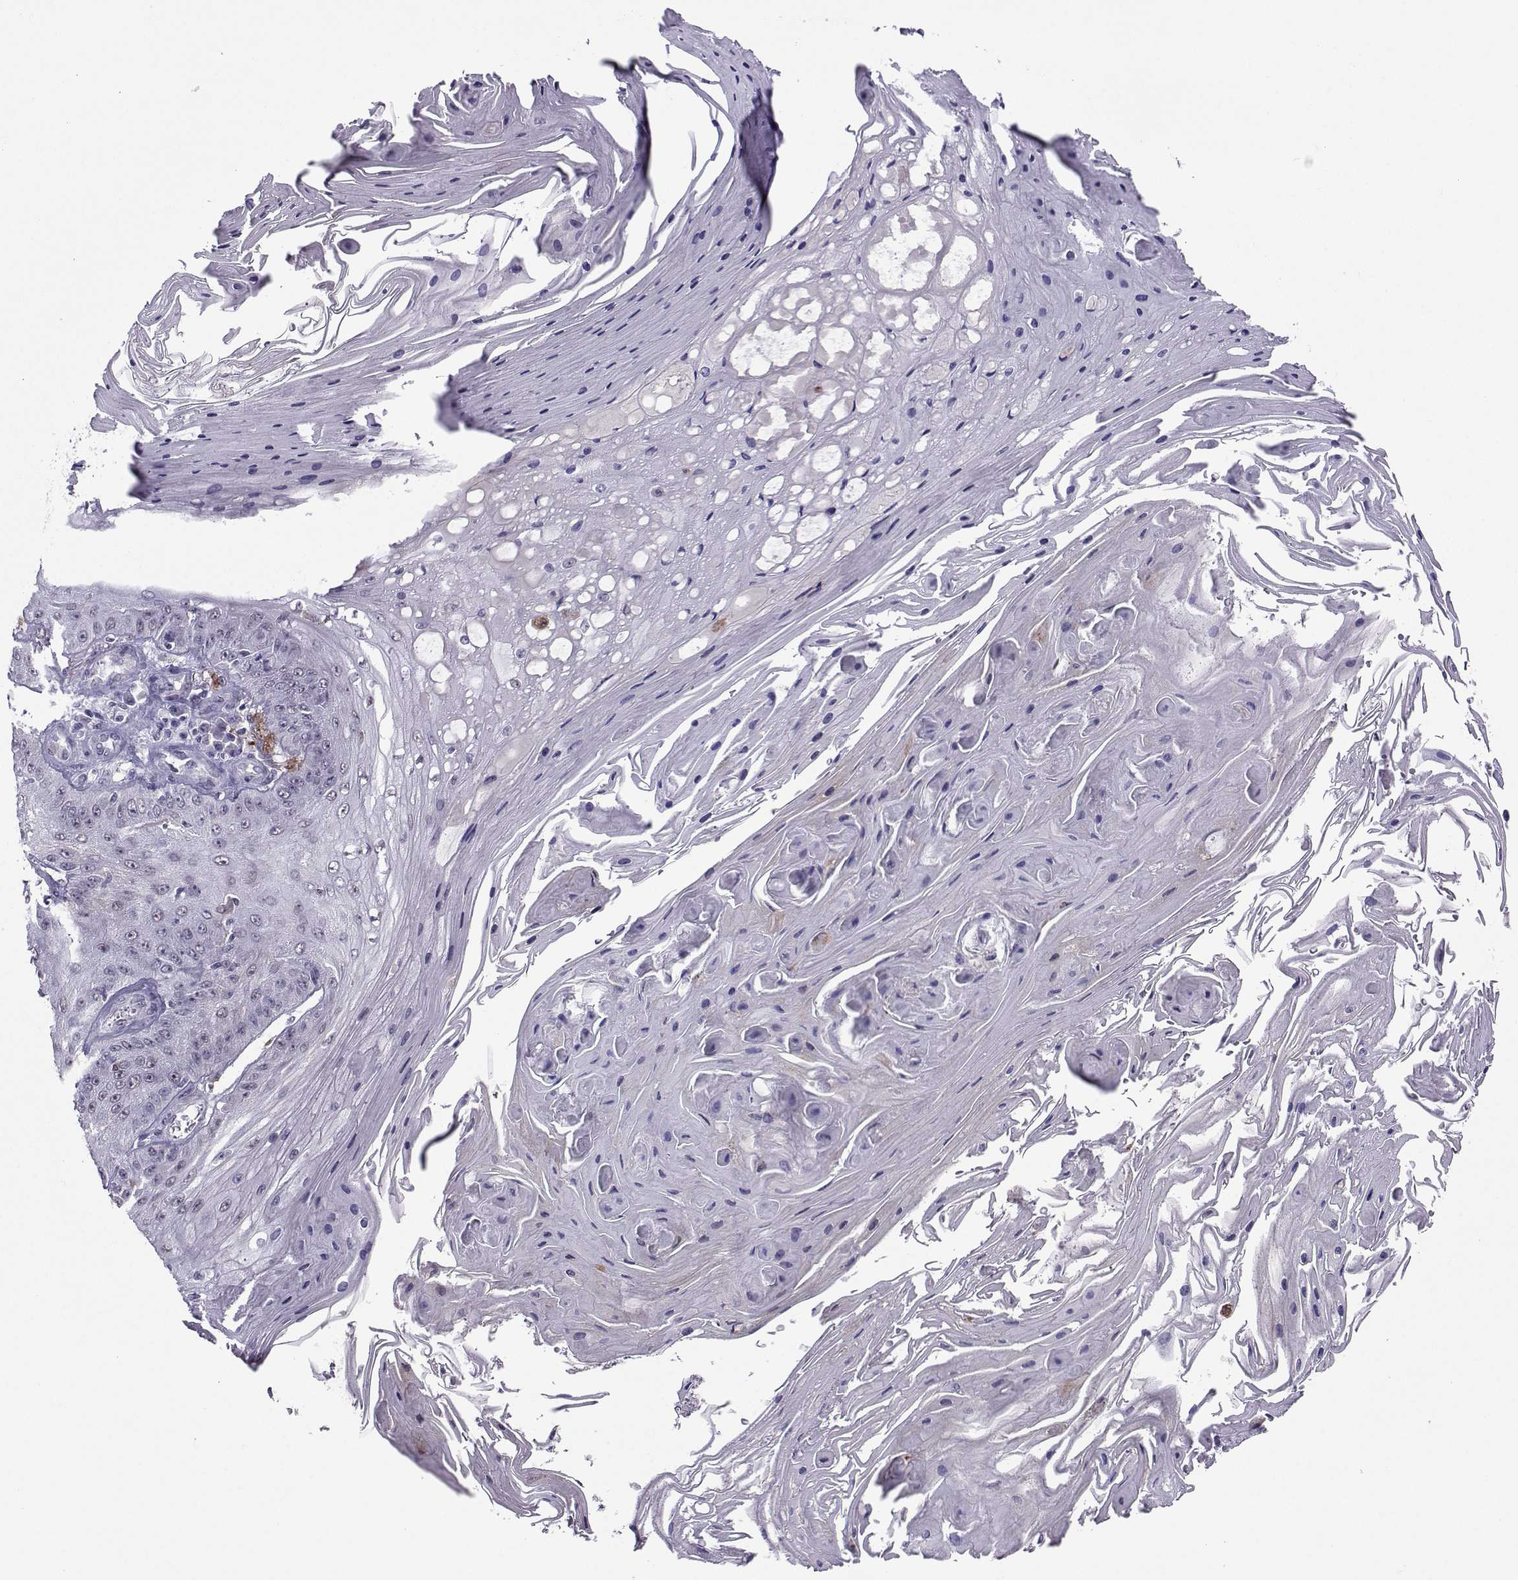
{"staining": {"intensity": "negative", "quantity": "none", "location": "none"}, "tissue": "skin cancer", "cell_type": "Tumor cells", "image_type": "cancer", "snomed": [{"axis": "morphology", "description": "Squamous cell carcinoma, NOS"}, {"axis": "topography", "description": "Skin"}], "caption": "Histopathology image shows no significant protein expression in tumor cells of skin cancer (squamous cell carcinoma).", "gene": "DDX20", "patient": {"sex": "male", "age": 70}}